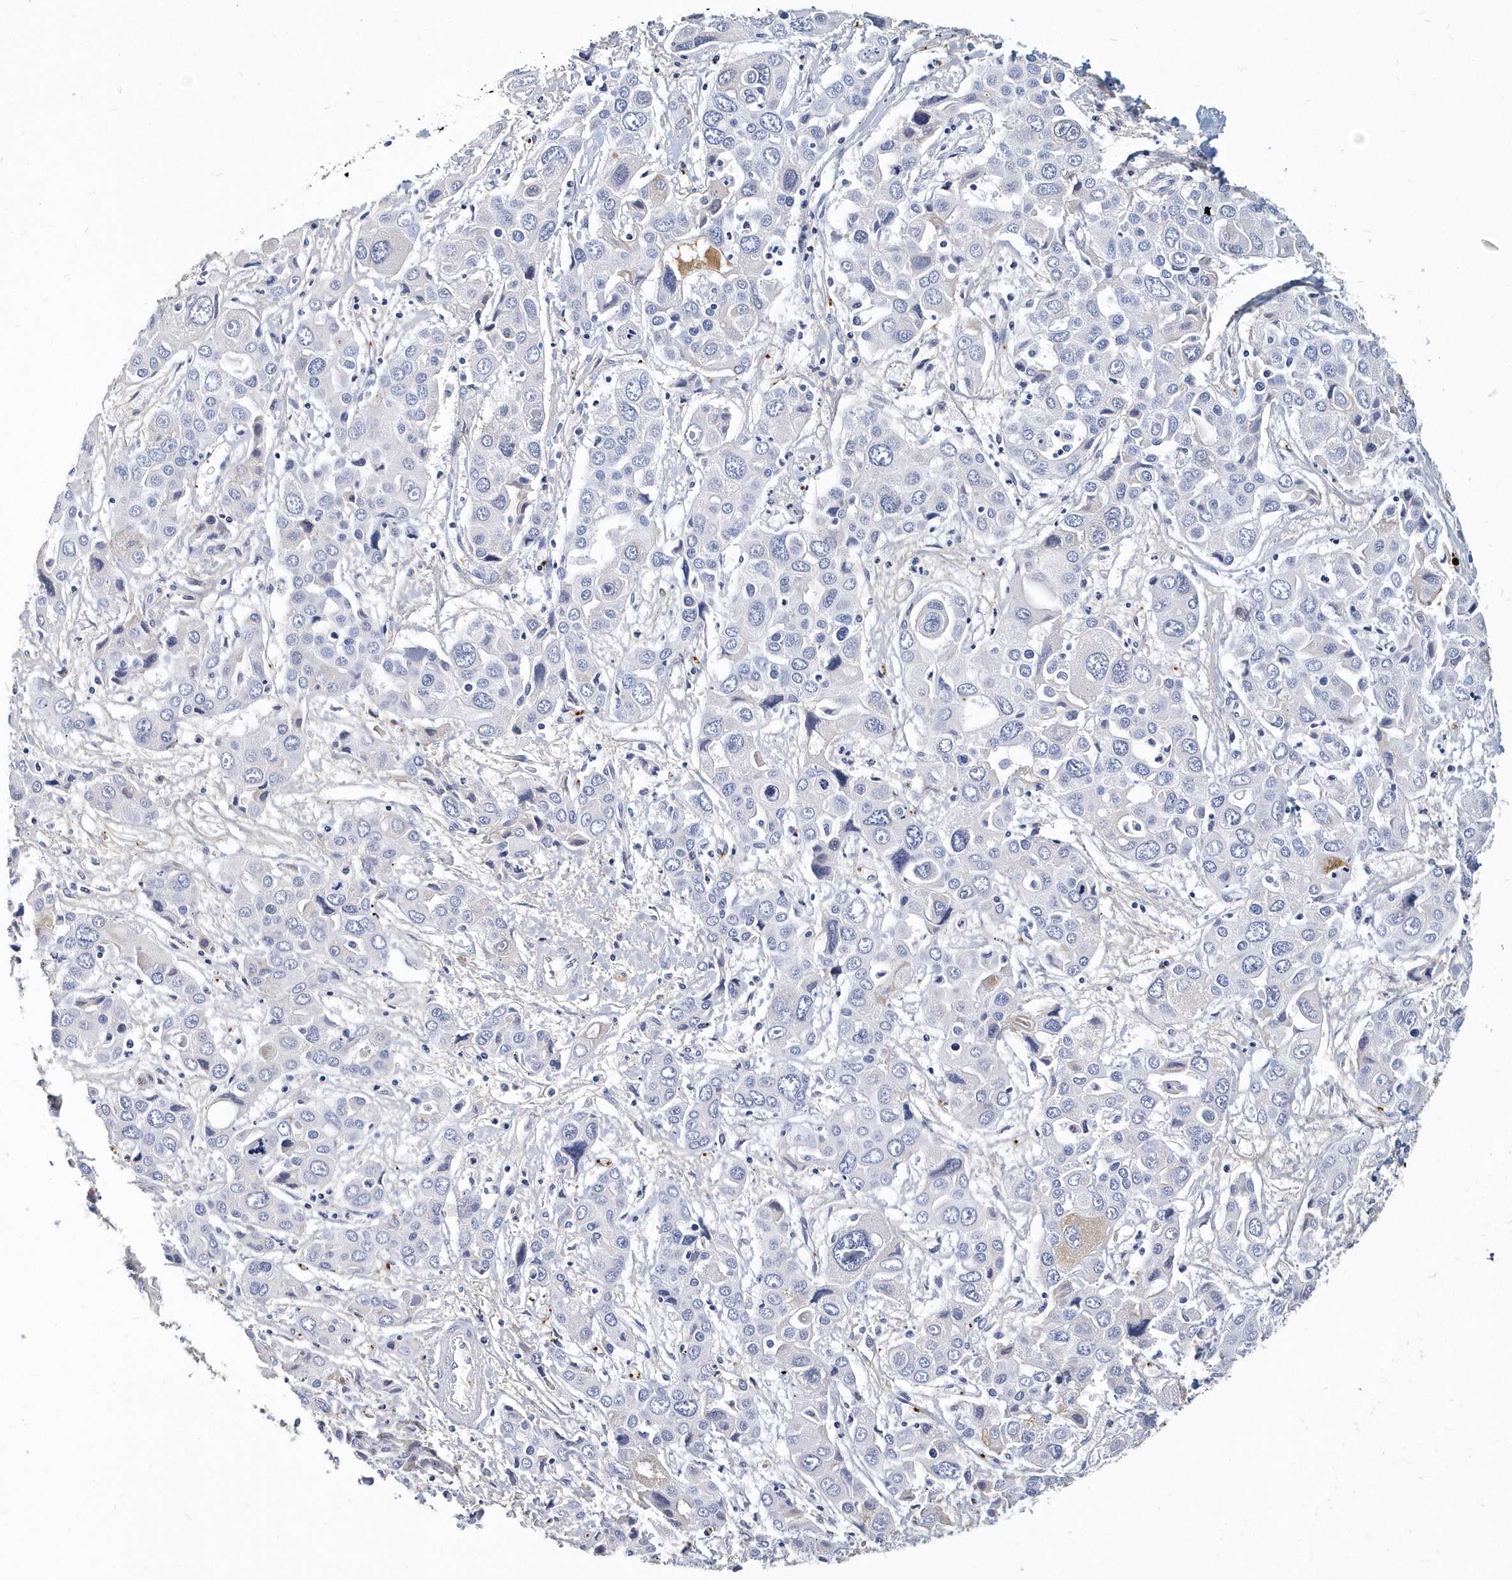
{"staining": {"intensity": "negative", "quantity": "none", "location": "none"}, "tissue": "liver cancer", "cell_type": "Tumor cells", "image_type": "cancer", "snomed": [{"axis": "morphology", "description": "Cholangiocarcinoma"}, {"axis": "topography", "description": "Liver"}], "caption": "High power microscopy histopathology image of an immunohistochemistry micrograph of liver cancer (cholangiocarcinoma), revealing no significant staining in tumor cells.", "gene": "ITGA2B", "patient": {"sex": "male", "age": 67}}